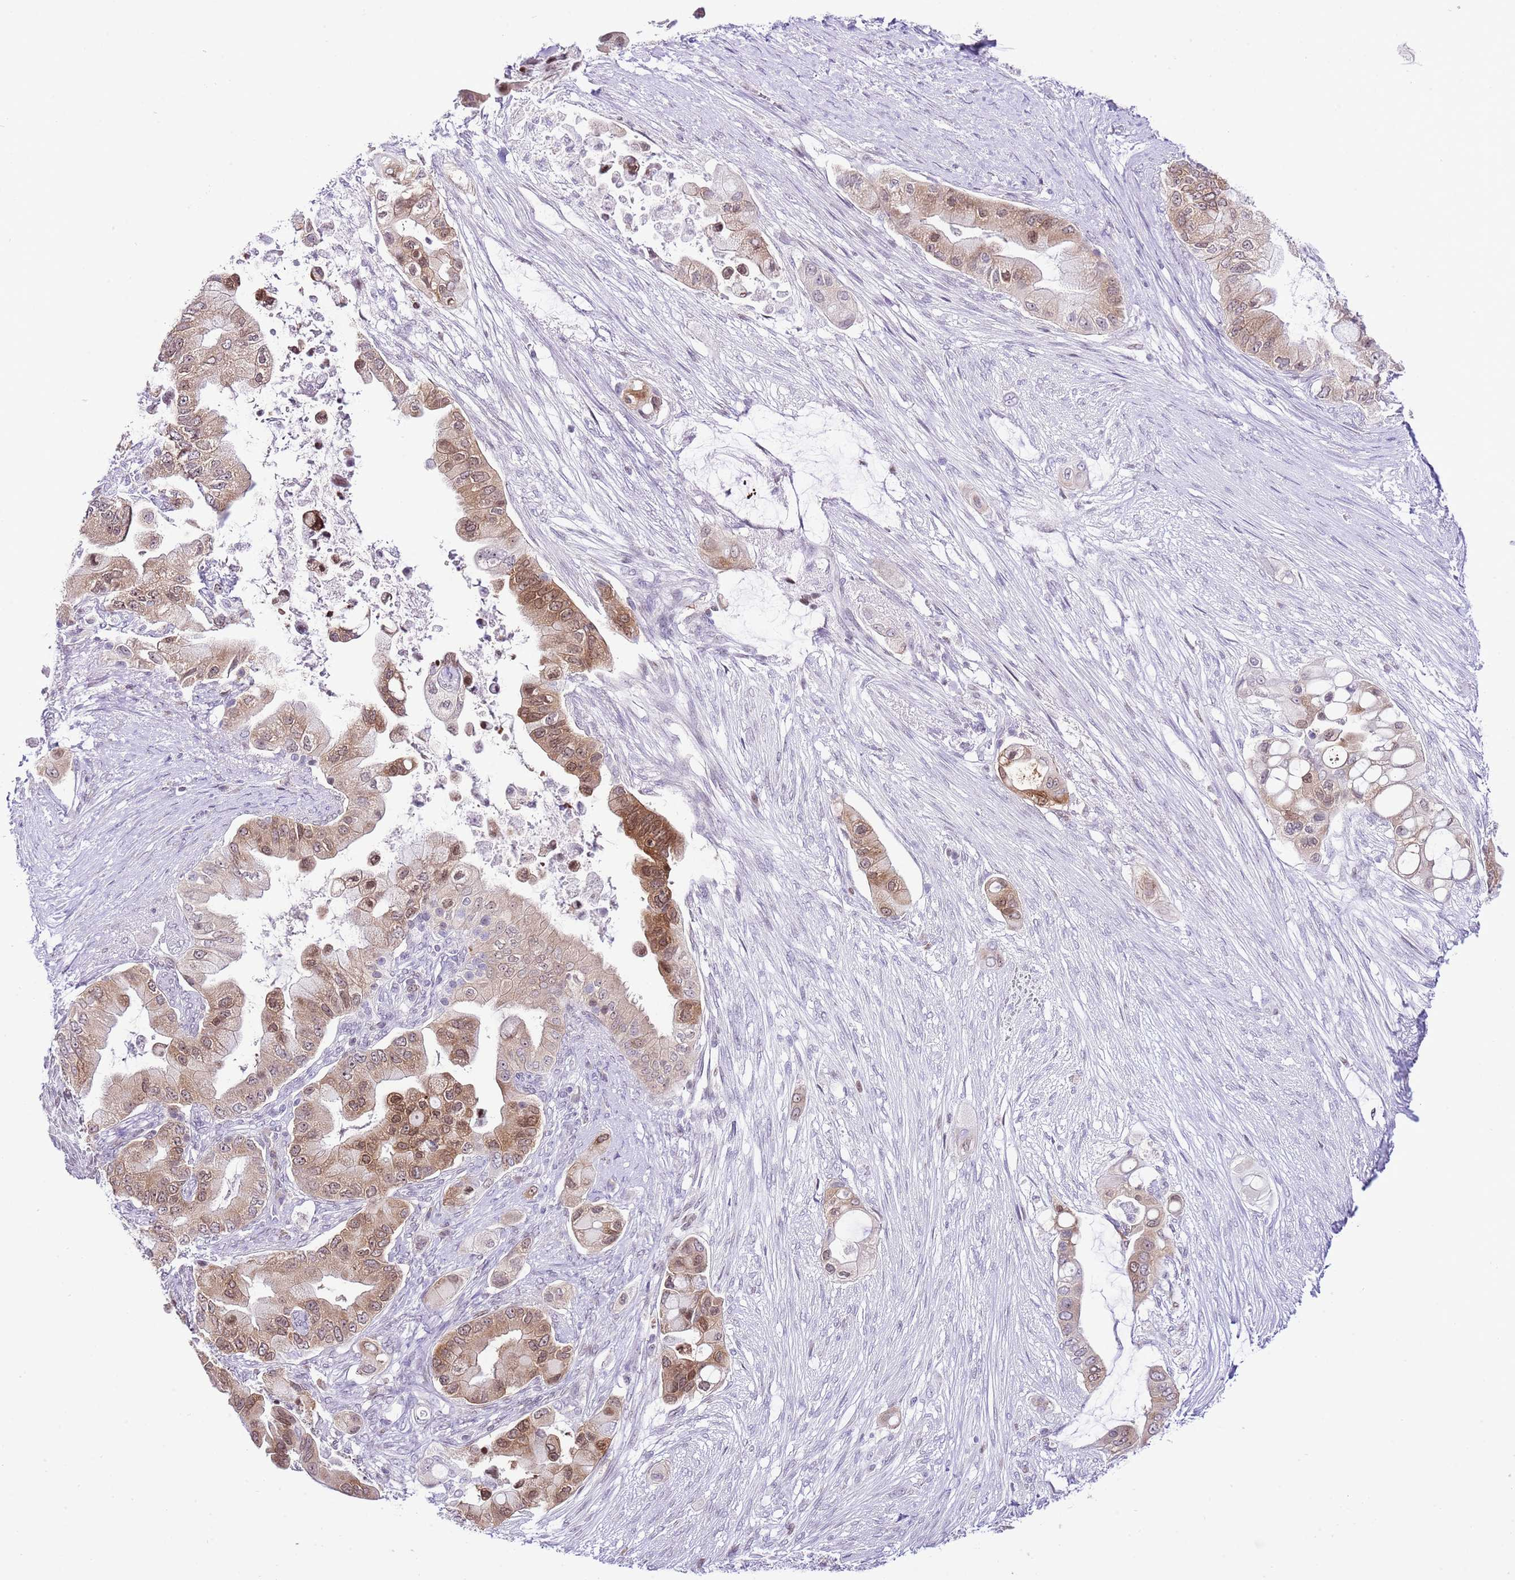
{"staining": {"intensity": "moderate", "quantity": ">75%", "location": "cytoplasmic/membranous,nuclear"}, "tissue": "pancreatic cancer", "cell_type": "Tumor cells", "image_type": "cancer", "snomed": [{"axis": "morphology", "description": "Adenocarcinoma, NOS"}, {"axis": "topography", "description": "Pancreas"}], "caption": "Brown immunohistochemical staining in pancreatic cancer (adenocarcinoma) shows moderate cytoplasmic/membranous and nuclear positivity in about >75% of tumor cells.", "gene": "PRR15", "patient": {"sex": "male", "age": 57}}